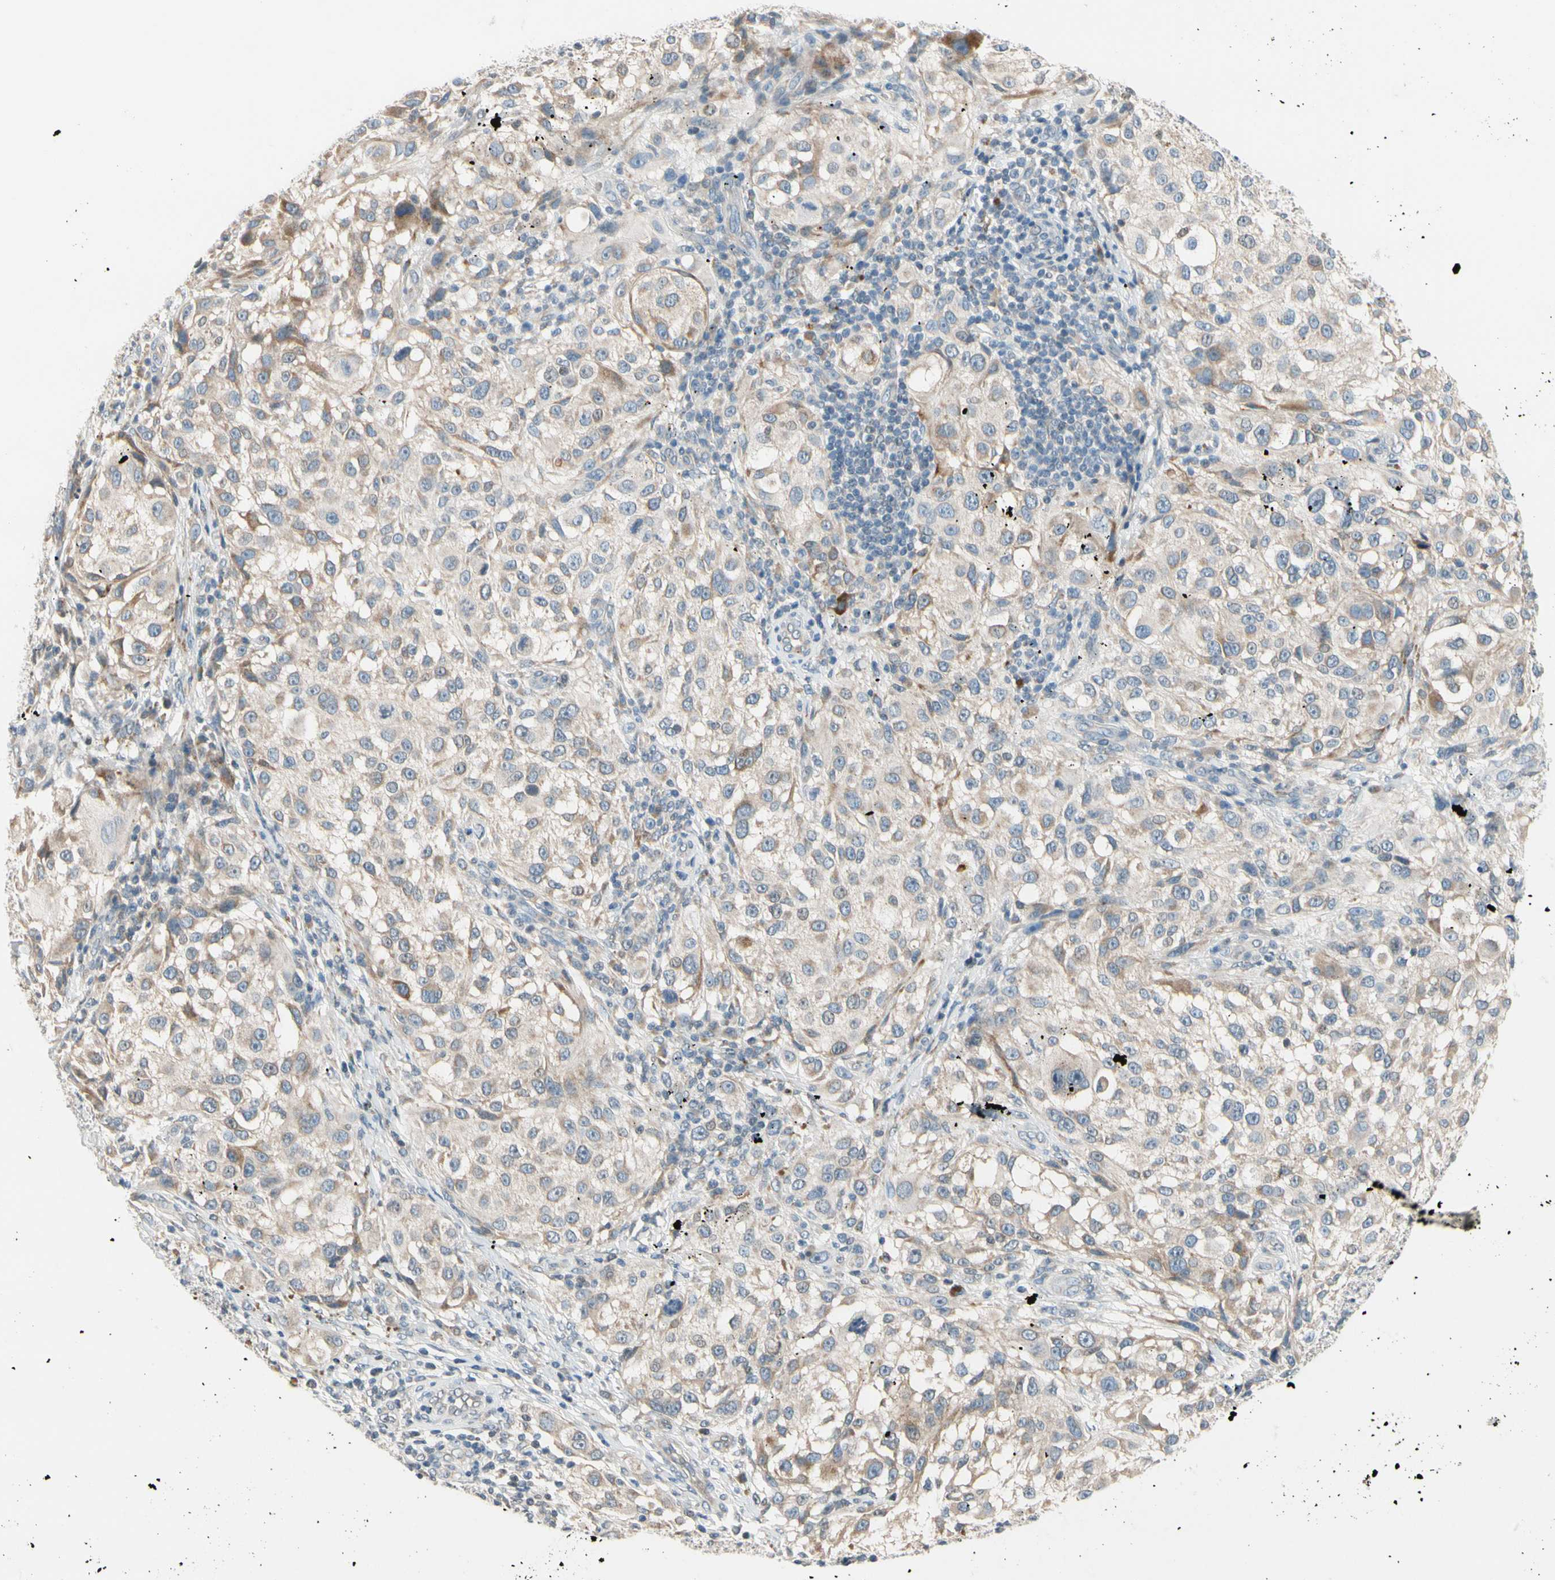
{"staining": {"intensity": "weak", "quantity": ">75%", "location": "cytoplasmic/membranous"}, "tissue": "melanoma", "cell_type": "Tumor cells", "image_type": "cancer", "snomed": [{"axis": "morphology", "description": "Necrosis, NOS"}, {"axis": "morphology", "description": "Malignant melanoma, NOS"}, {"axis": "topography", "description": "Skin"}], "caption": "Malignant melanoma tissue displays weak cytoplasmic/membranous positivity in about >75% of tumor cells, visualized by immunohistochemistry.", "gene": "PIP5K1B", "patient": {"sex": "female", "age": 87}}